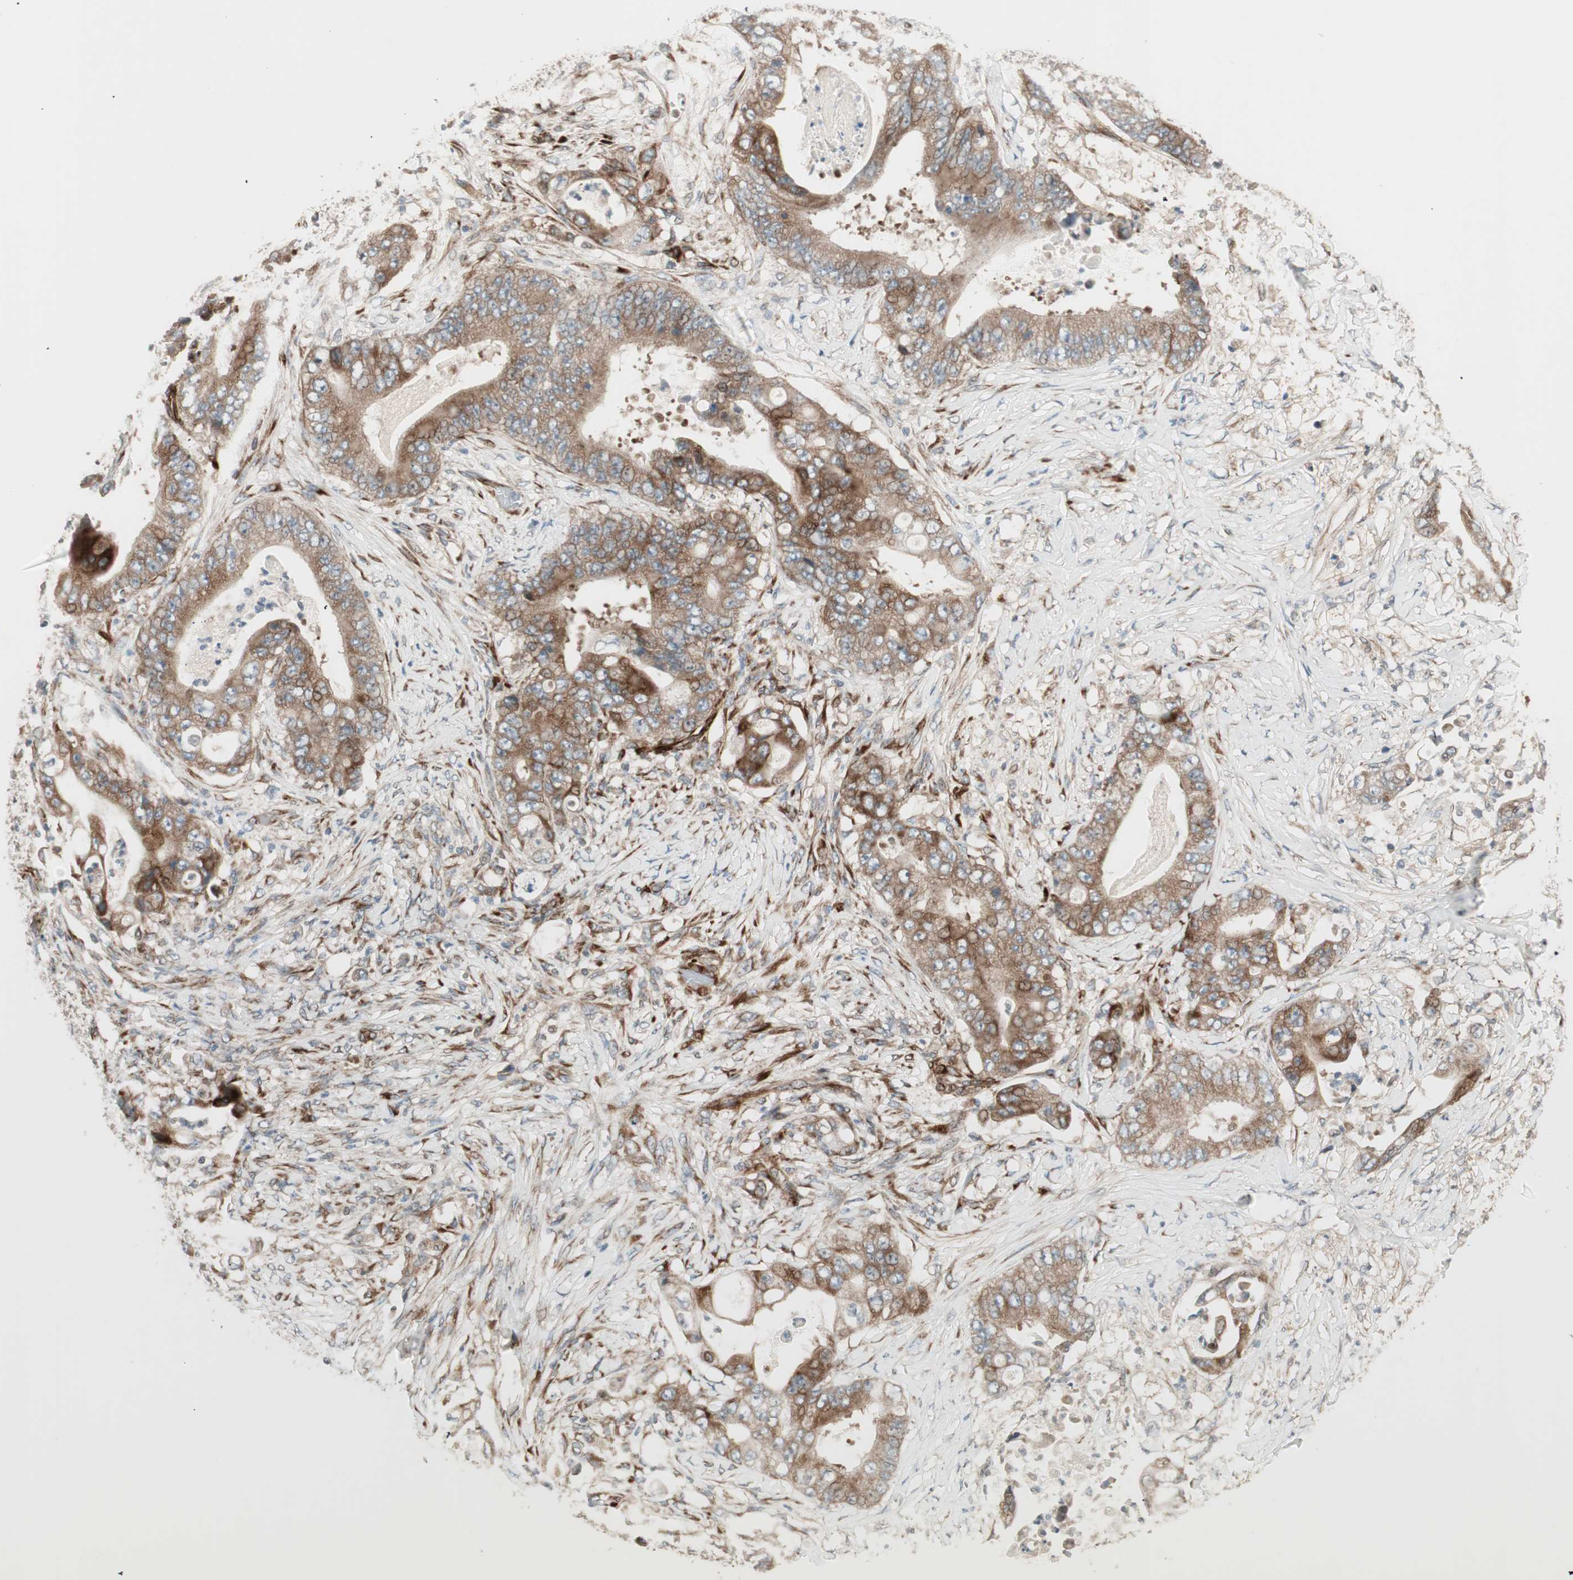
{"staining": {"intensity": "strong", "quantity": ">75%", "location": "cytoplasmic/membranous"}, "tissue": "stomach cancer", "cell_type": "Tumor cells", "image_type": "cancer", "snomed": [{"axis": "morphology", "description": "Adenocarcinoma, NOS"}, {"axis": "topography", "description": "Stomach"}], "caption": "About >75% of tumor cells in human stomach adenocarcinoma demonstrate strong cytoplasmic/membranous protein staining as visualized by brown immunohistochemical staining.", "gene": "PPP2R5E", "patient": {"sex": "female", "age": 73}}